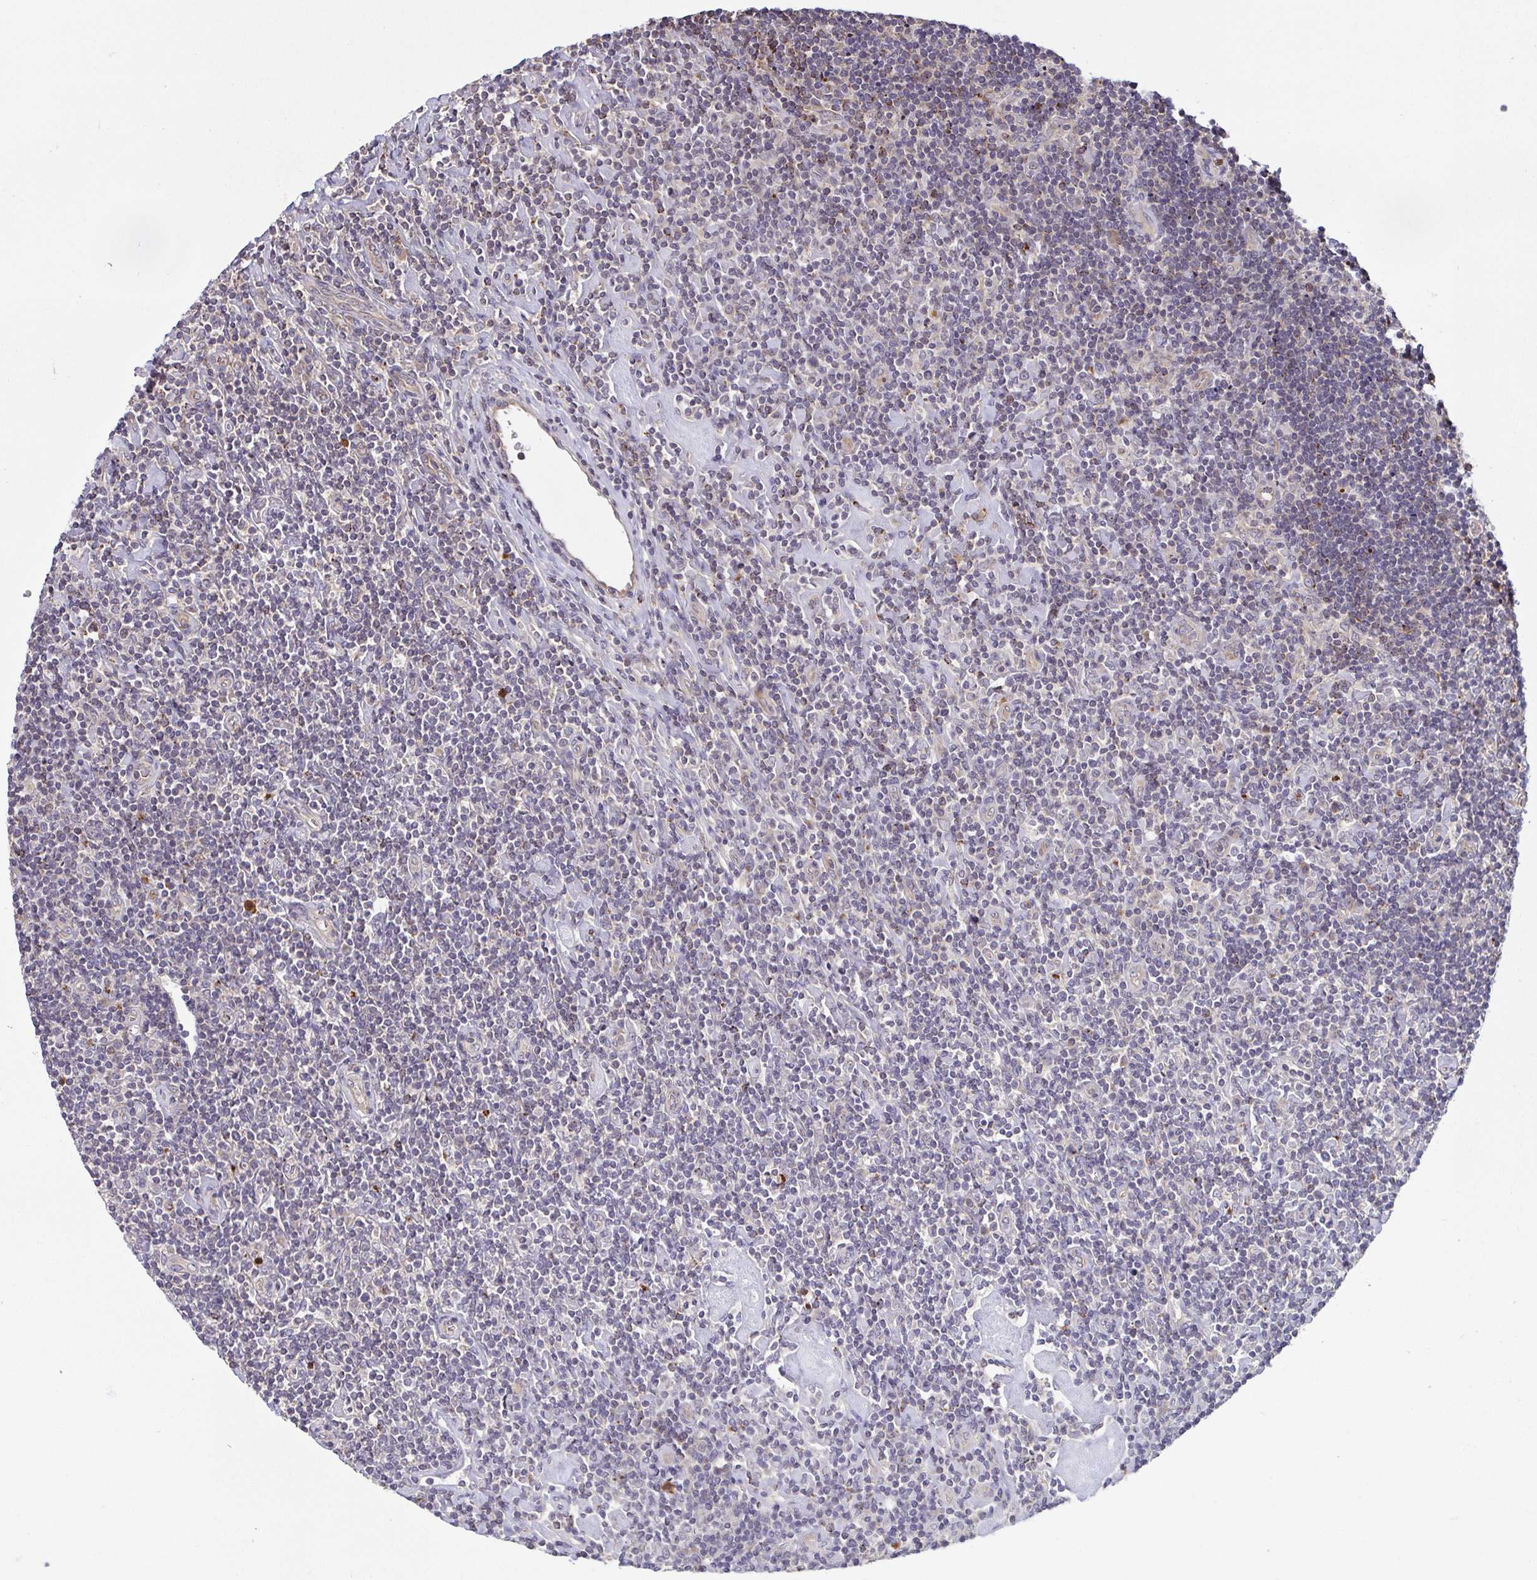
{"staining": {"intensity": "negative", "quantity": "none", "location": "none"}, "tissue": "lymphoma", "cell_type": "Tumor cells", "image_type": "cancer", "snomed": [{"axis": "morphology", "description": "Hodgkin's disease, NOS"}, {"axis": "topography", "description": "Lymph node"}], "caption": "IHC of human Hodgkin's disease demonstrates no positivity in tumor cells. (Brightfield microscopy of DAB IHC at high magnification).", "gene": "OSBPL7", "patient": {"sex": "male", "age": 40}}